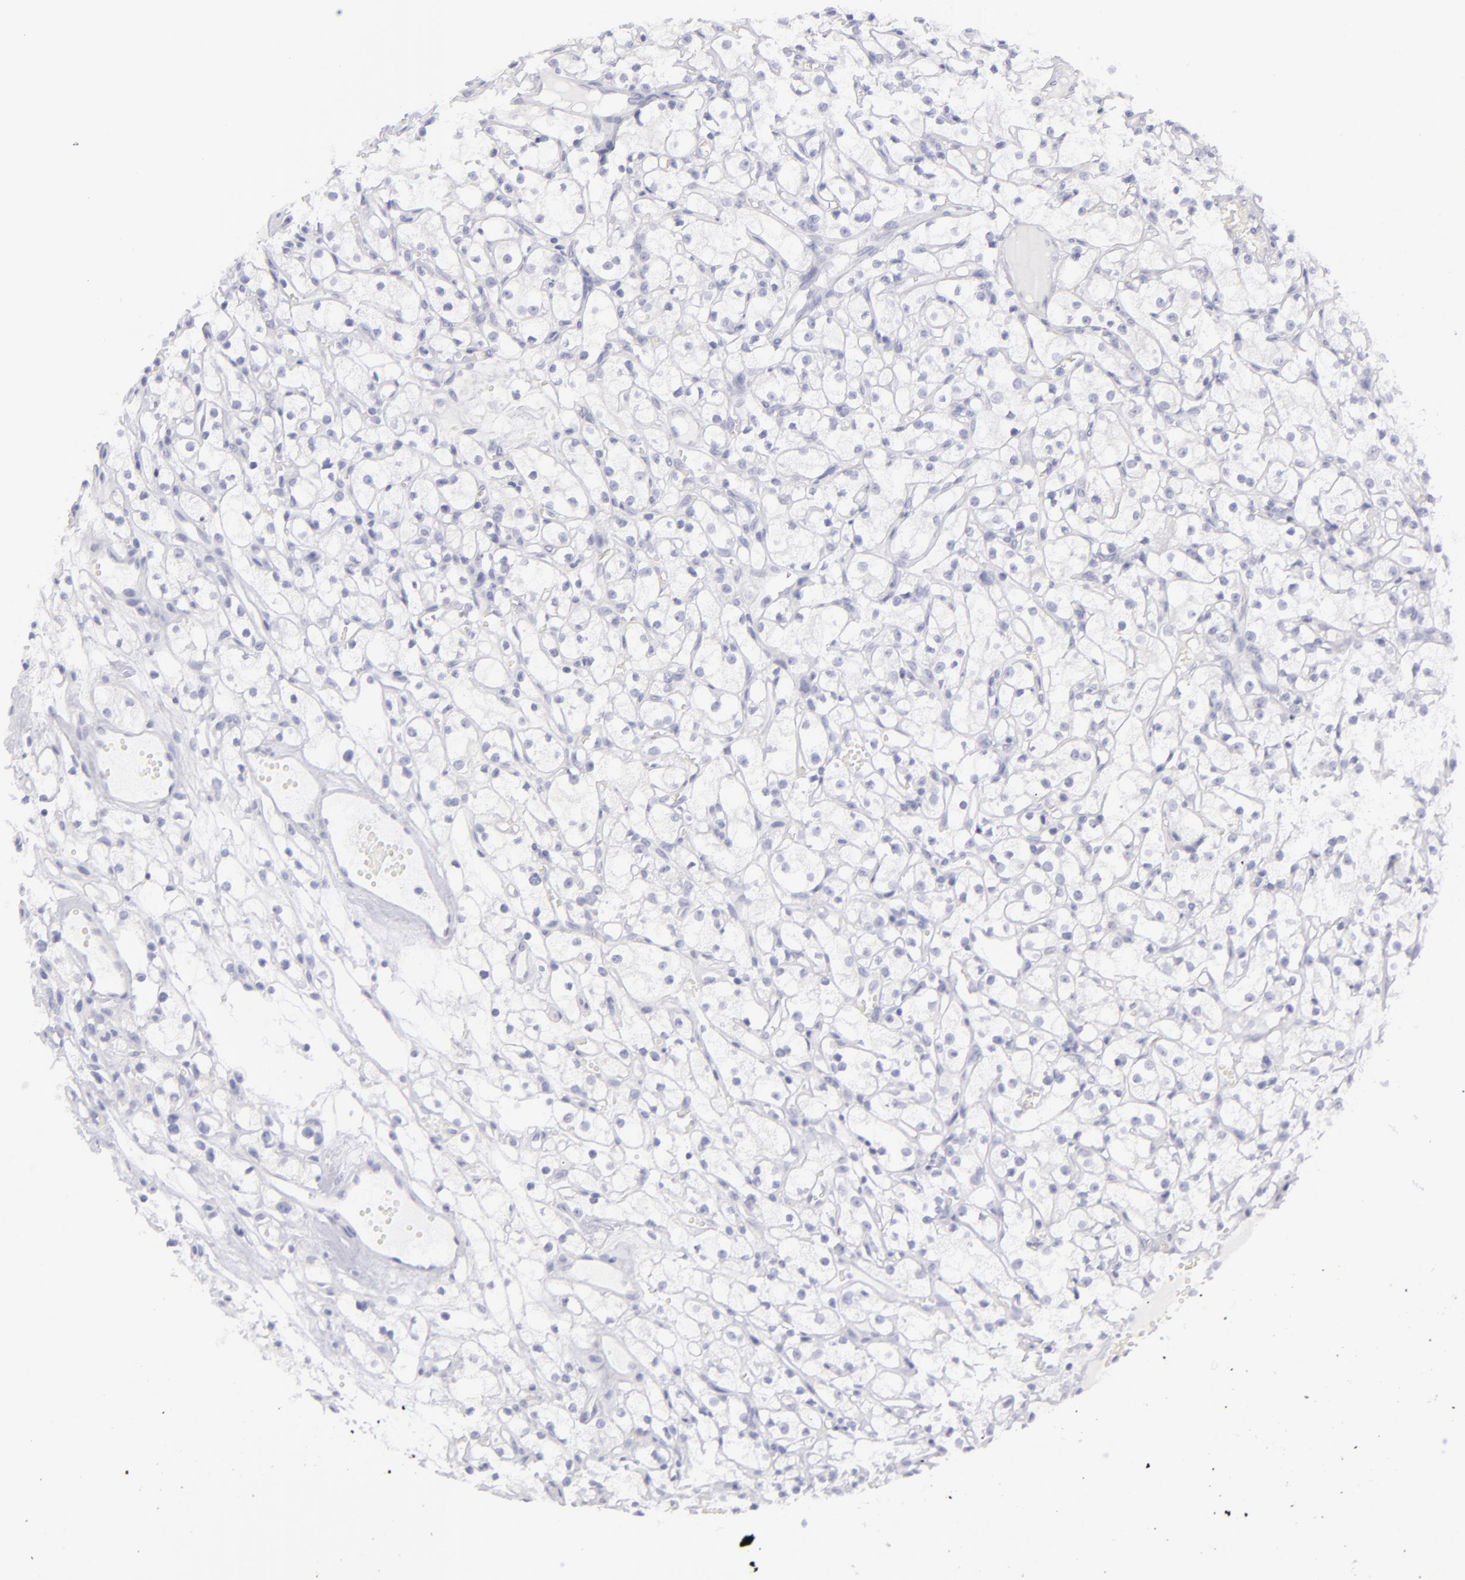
{"staining": {"intensity": "negative", "quantity": "none", "location": "none"}, "tissue": "renal cancer", "cell_type": "Tumor cells", "image_type": "cancer", "snomed": [{"axis": "morphology", "description": "Adenocarcinoma, NOS"}, {"axis": "topography", "description": "Kidney"}], "caption": "Protein analysis of renal cancer shows no significant positivity in tumor cells. (DAB immunohistochemistry (IHC), high magnification).", "gene": "DLG4", "patient": {"sex": "male", "age": 61}}